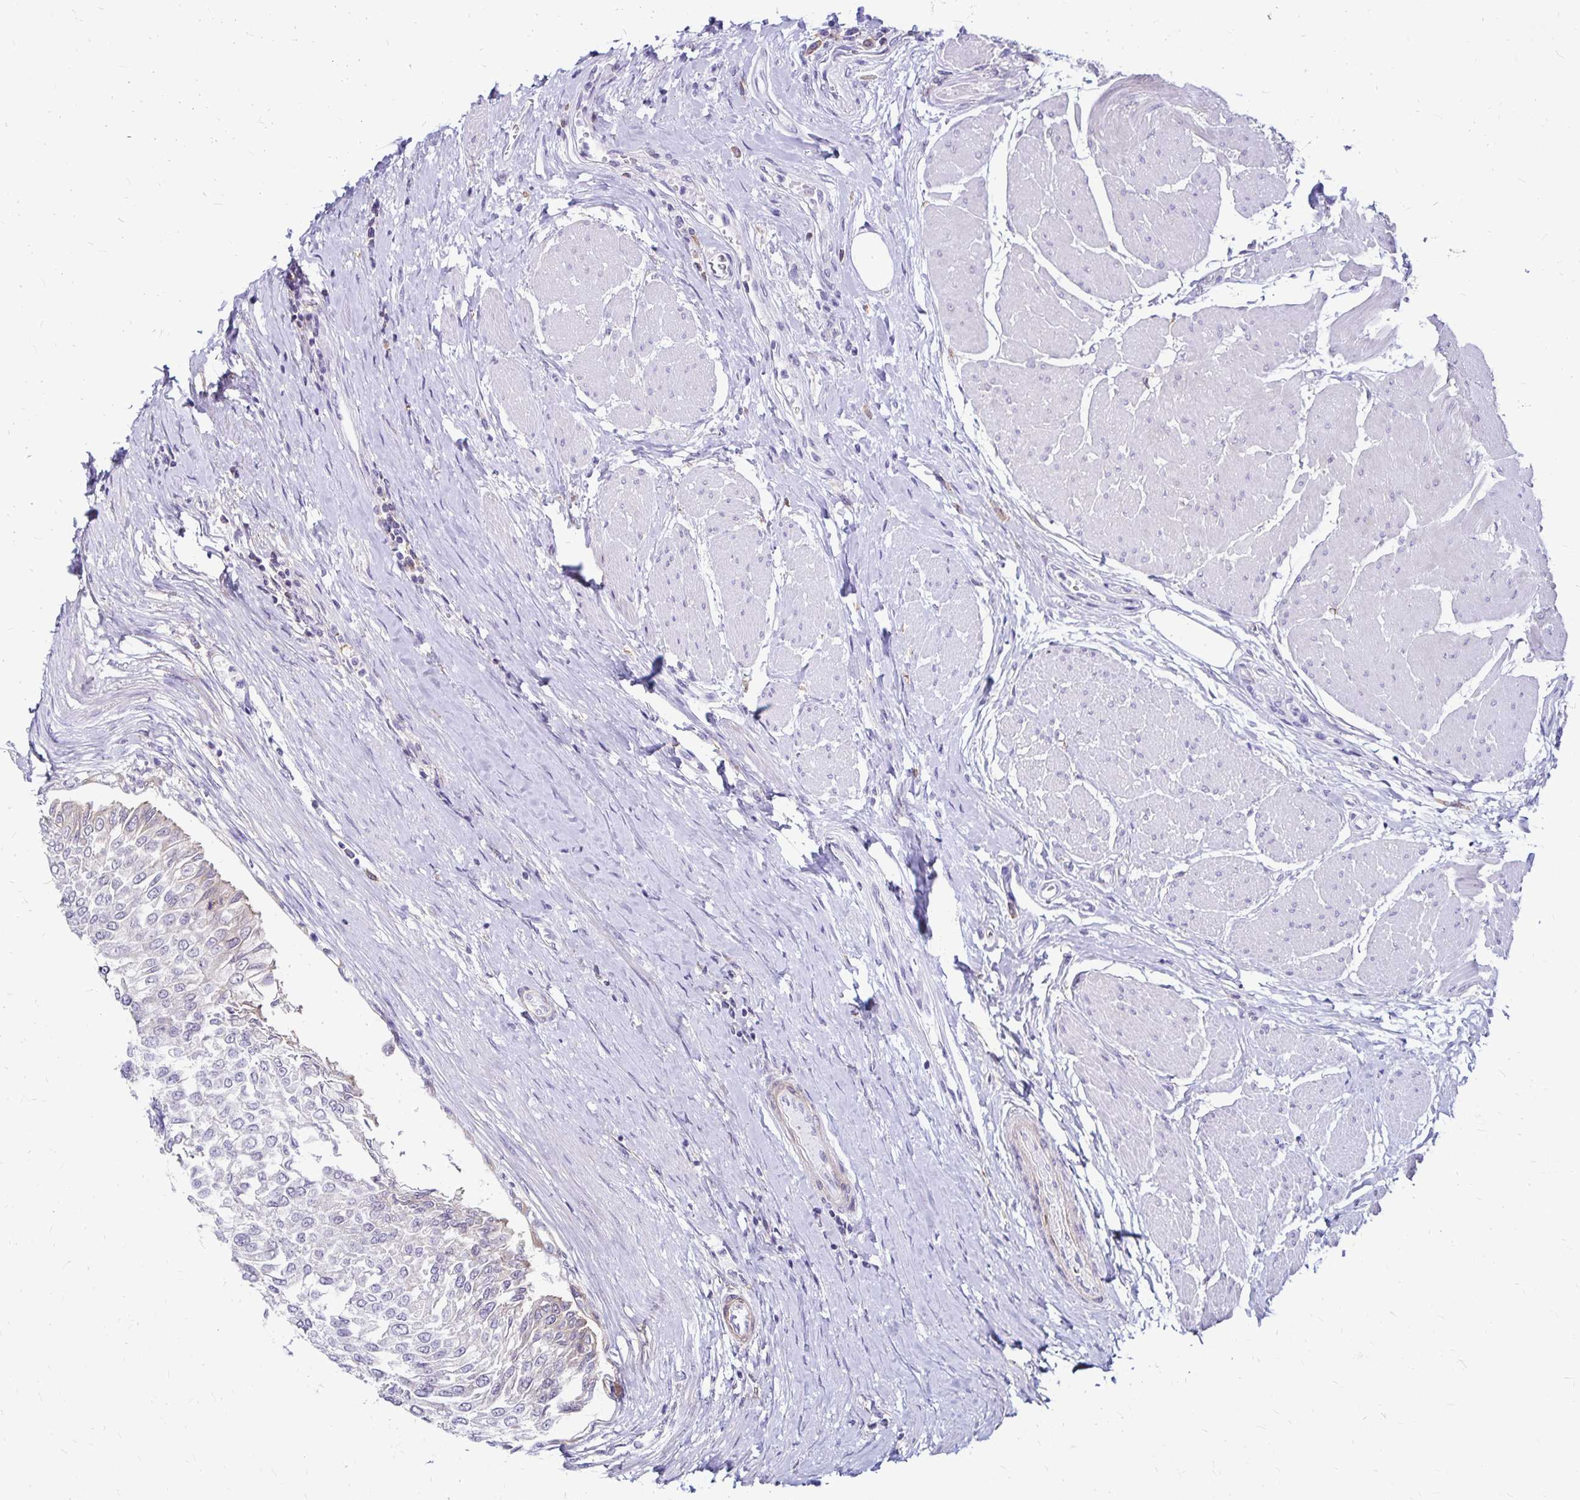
{"staining": {"intensity": "negative", "quantity": "none", "location": "none"}, "tissue": "urothelial cancer", "cell_type": "Tumor cells", "image_type": "cancer", "snomed": [{"axis": "morphology", "description": "Urothelial carcinoma, NOS"}, {"axis": "topography", "description": "Urinary bladder"}], "caption": "Tumor cells show no significant protein staining in urothelial cancer.", "gene": "TNS3", "patient": {"sex": "male", "age": 67}}